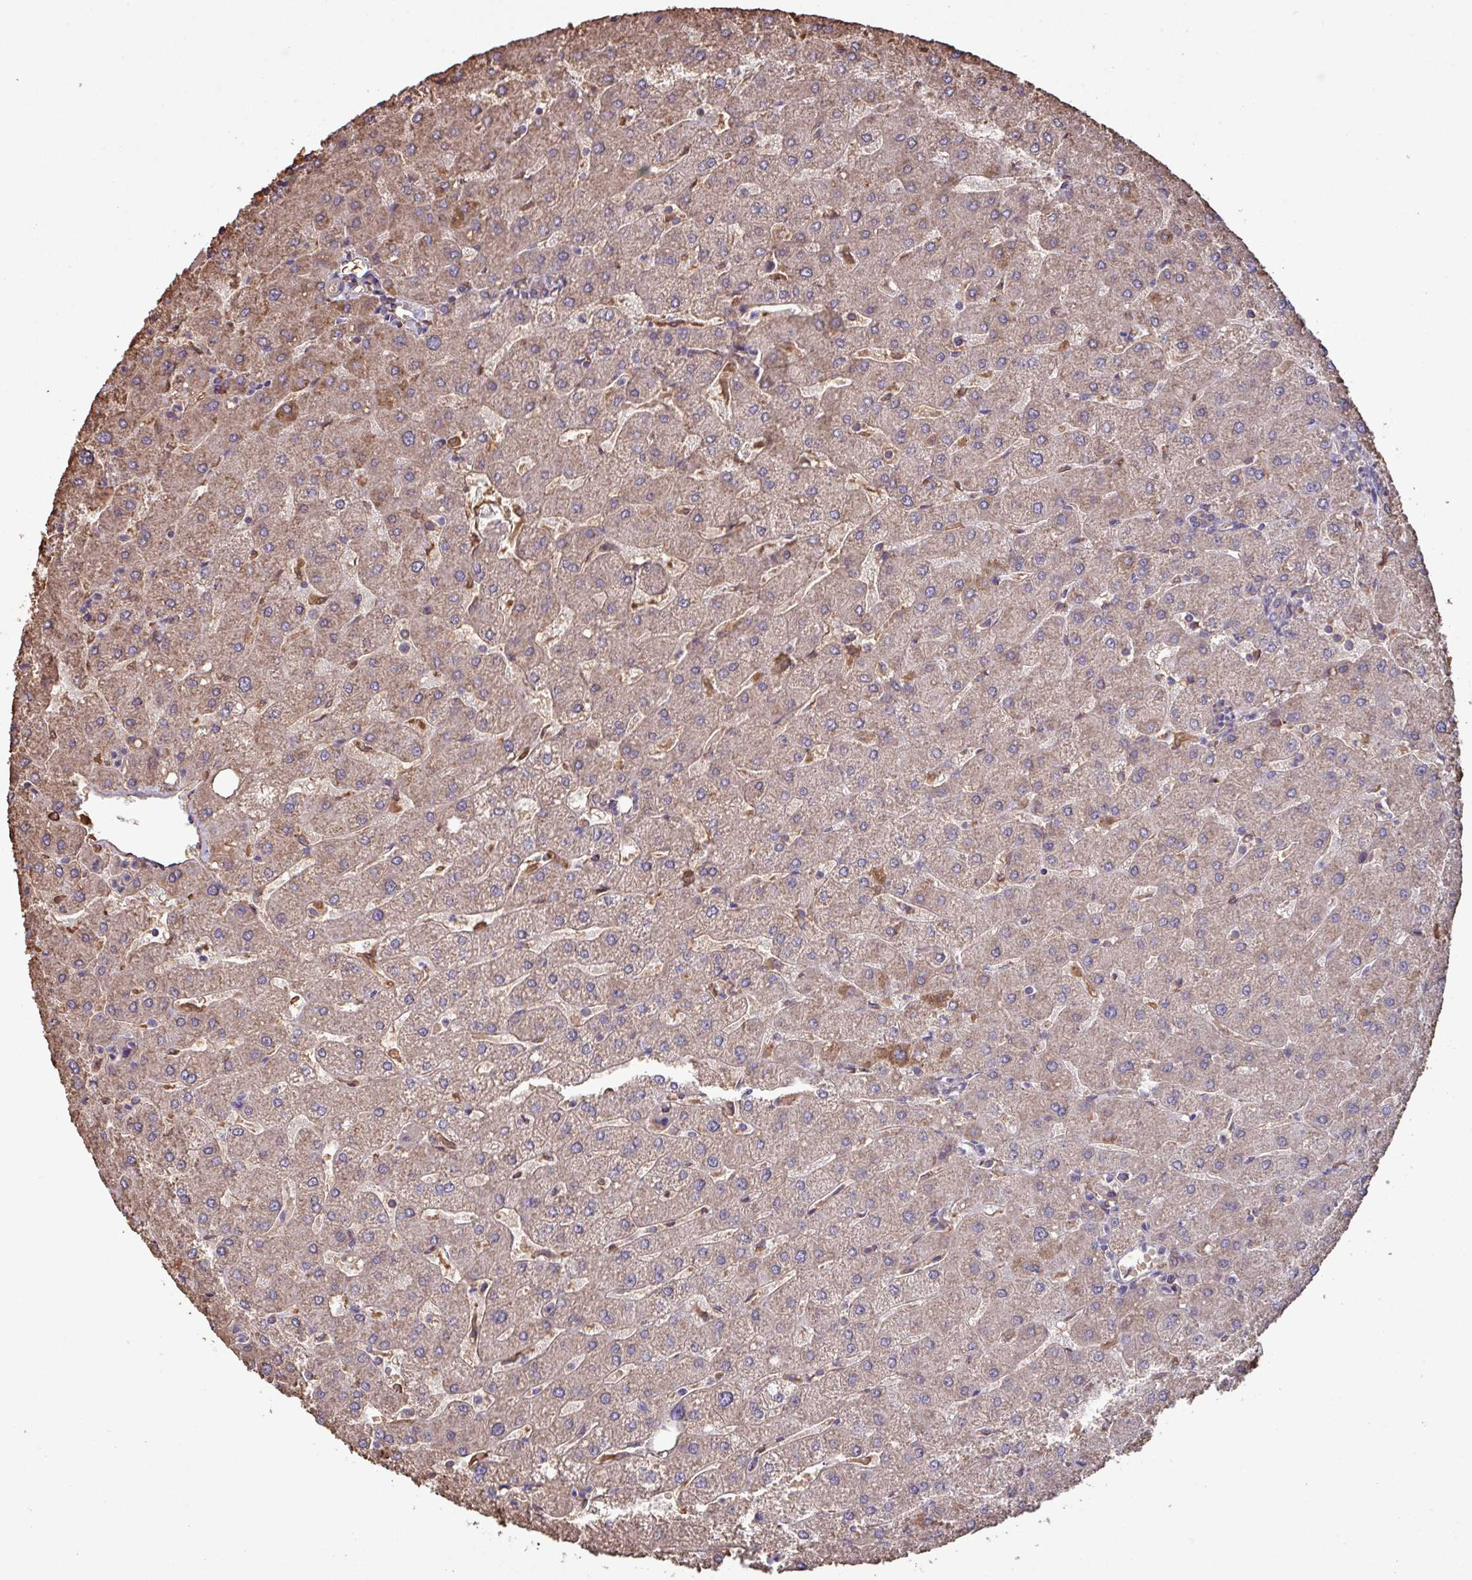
{"staining": {"intensity": "weak", "quantity": "25%-75%", "location": "cytoplasmic/membranous"}, "tissue": "liver", "cell_type": "Cholangiocytes", "image_type": "normal", "snomed": [{"axis": "morphology", "description": "Normal tissue, NOS"}, {"axis": "topography", "description": "Liver"}], "caption": "Protein positivity by immunohistochemistry reveals weak cytoplasmic/membranous staining in approximately 25%-75% of cholangiocytes in normal liver.", "gene": "CAMK2A", "patient": {"sex": "male", "age": 67}}